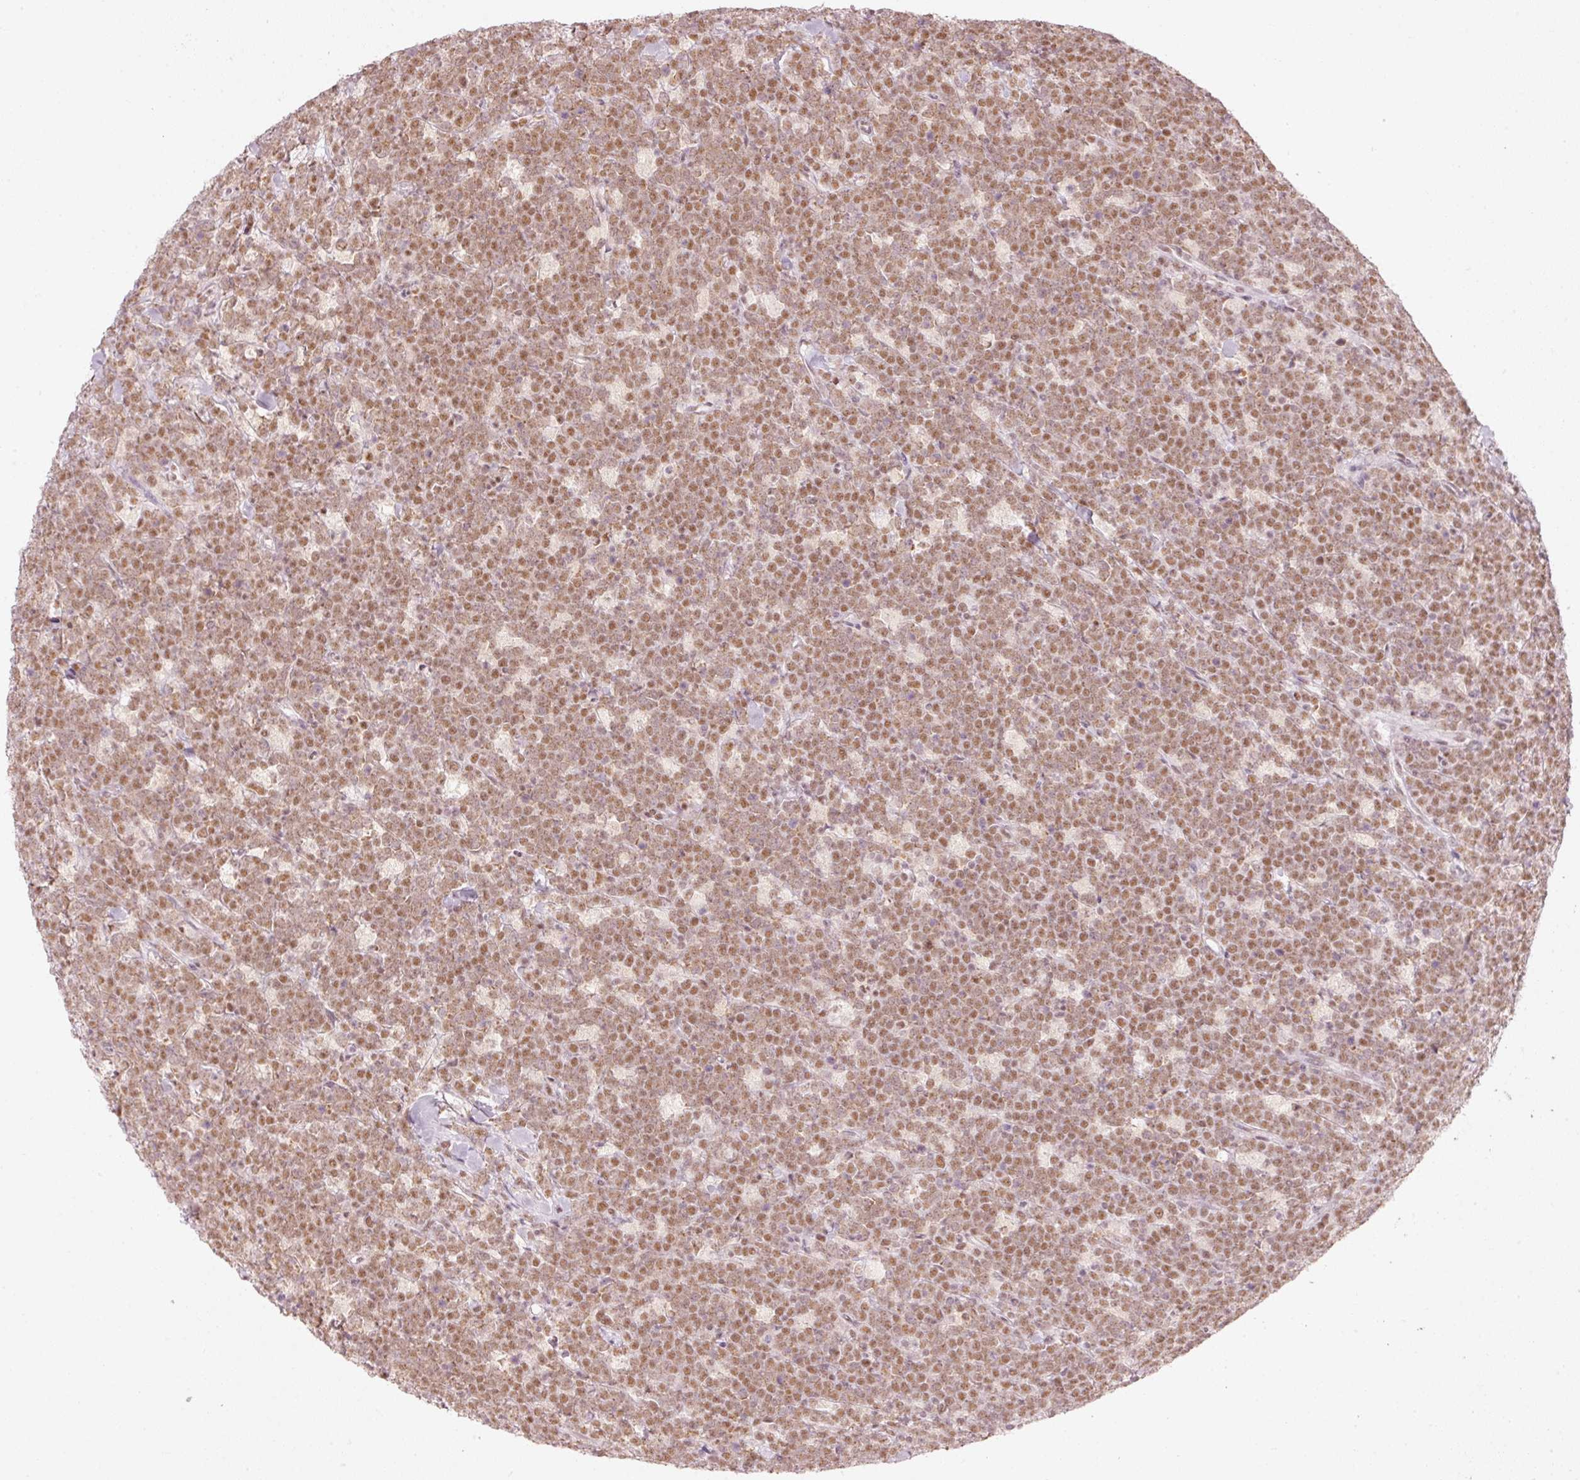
{"staining": {"intensity": "moderate", "quantity": ">75%", "location": "nuclear"}, "tissue": "lymphoma", "cell_type": "Tumor cells", "image_type": "cancer", "snomed": [{"axis": "morphology", "description": "Malignant lymphoma, non-Hodgkin's type, High grade"}, {"axis": "topography", "description": "Small intestine"}], "caption": "Brown immunohistochemical staining in human high-grade malignant lymphoma, non-Hodgkin's type demonstrates moderate nuclear positivity in about >75% of tumor cells. (Stains: DAB (3,3'-diaminobenzidine) in brown, nuclei in blue, Microscopy: brightfield microscopy at high magnification).", "gene": "PPP1R10", "patient": {"sex": "male", "age": 8}}